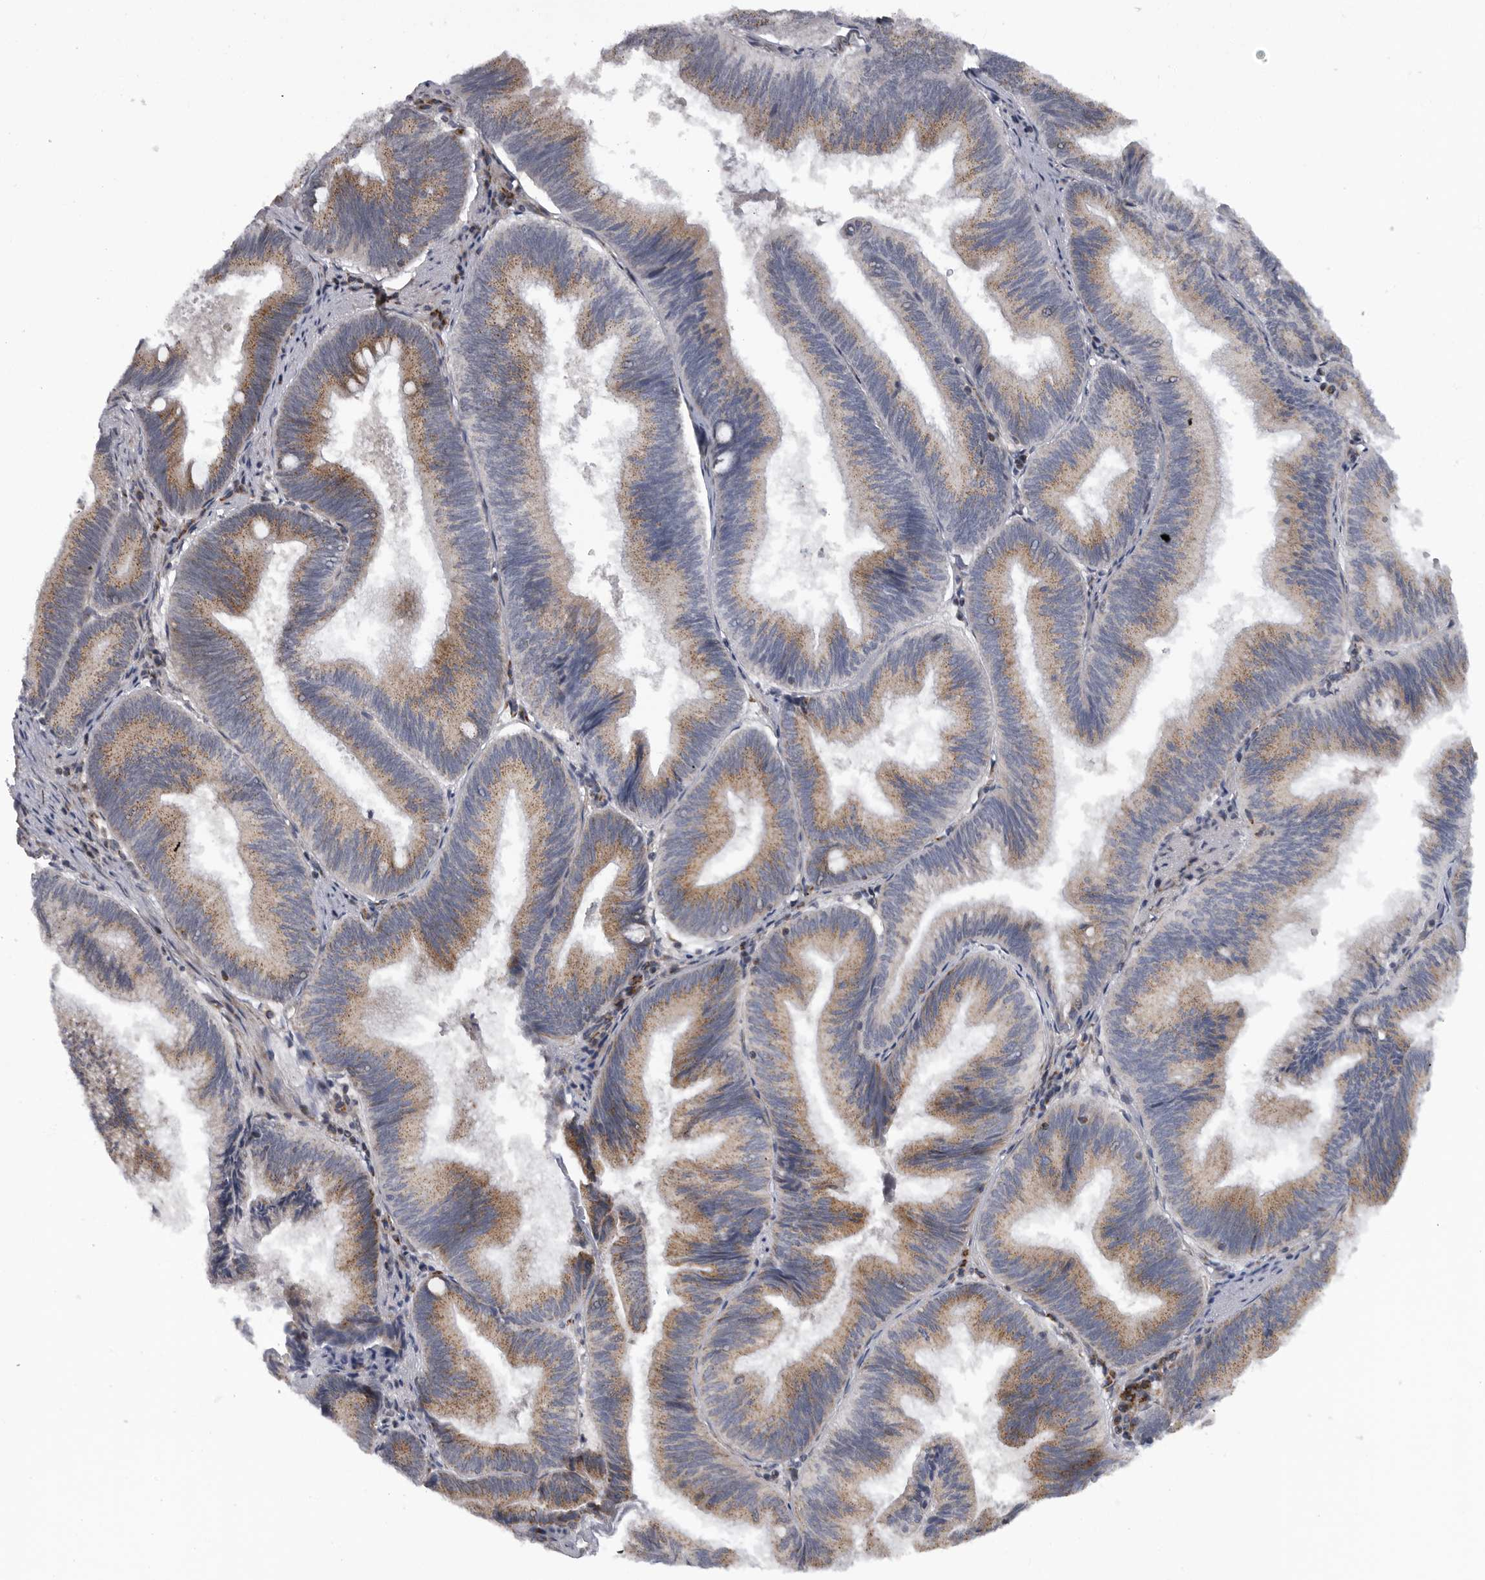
{"staining": {"intensity": "moderate", "quantity": ">75%", "location": "cytoplasmic/membranous"}, "tissue": "pancreatic cancer", "cell_type": "Tumor cells", "image_type": "cancer", "snomed": [{"axis": "morphology", "description": "Adenocarcinoma, NOS"}, {"axis": "topography", "description": "Pancreas"}], "caption": "IHC (DAB (3,3'-diaminobenzidine)) staining of human pancreatic cancer demonstrates moderate cytoplasmic/membranous protein expression in approximately >75% of tumor cells.", "gene": "TMPRSS11F", "patient": {"sex": "male", "age": 82}}